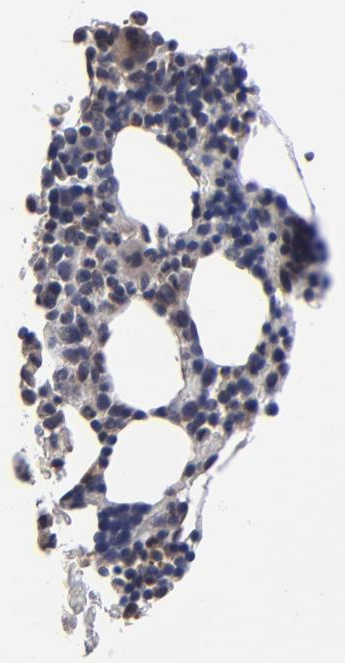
{"staining": {"intensity": "weak", "quantity": "<25%", "location": "cytoplasmic/membranous"}, "tissue": "bone marrow", "cell_type": "Hematopoietic cells", "image_type": "normal", "snomed": [{"axis": "morphology", "description": "Normal tissue, NOS"}, {"axis": "topography", "description": "Bone marrow"}], "caption": "This is an immunohistochemistry (IHC) image of benign human bone marrow. There is no expression in hematopoietic cells.", "gene": "MIPOL1", "patient": {"sex": "female", "age": 84}}